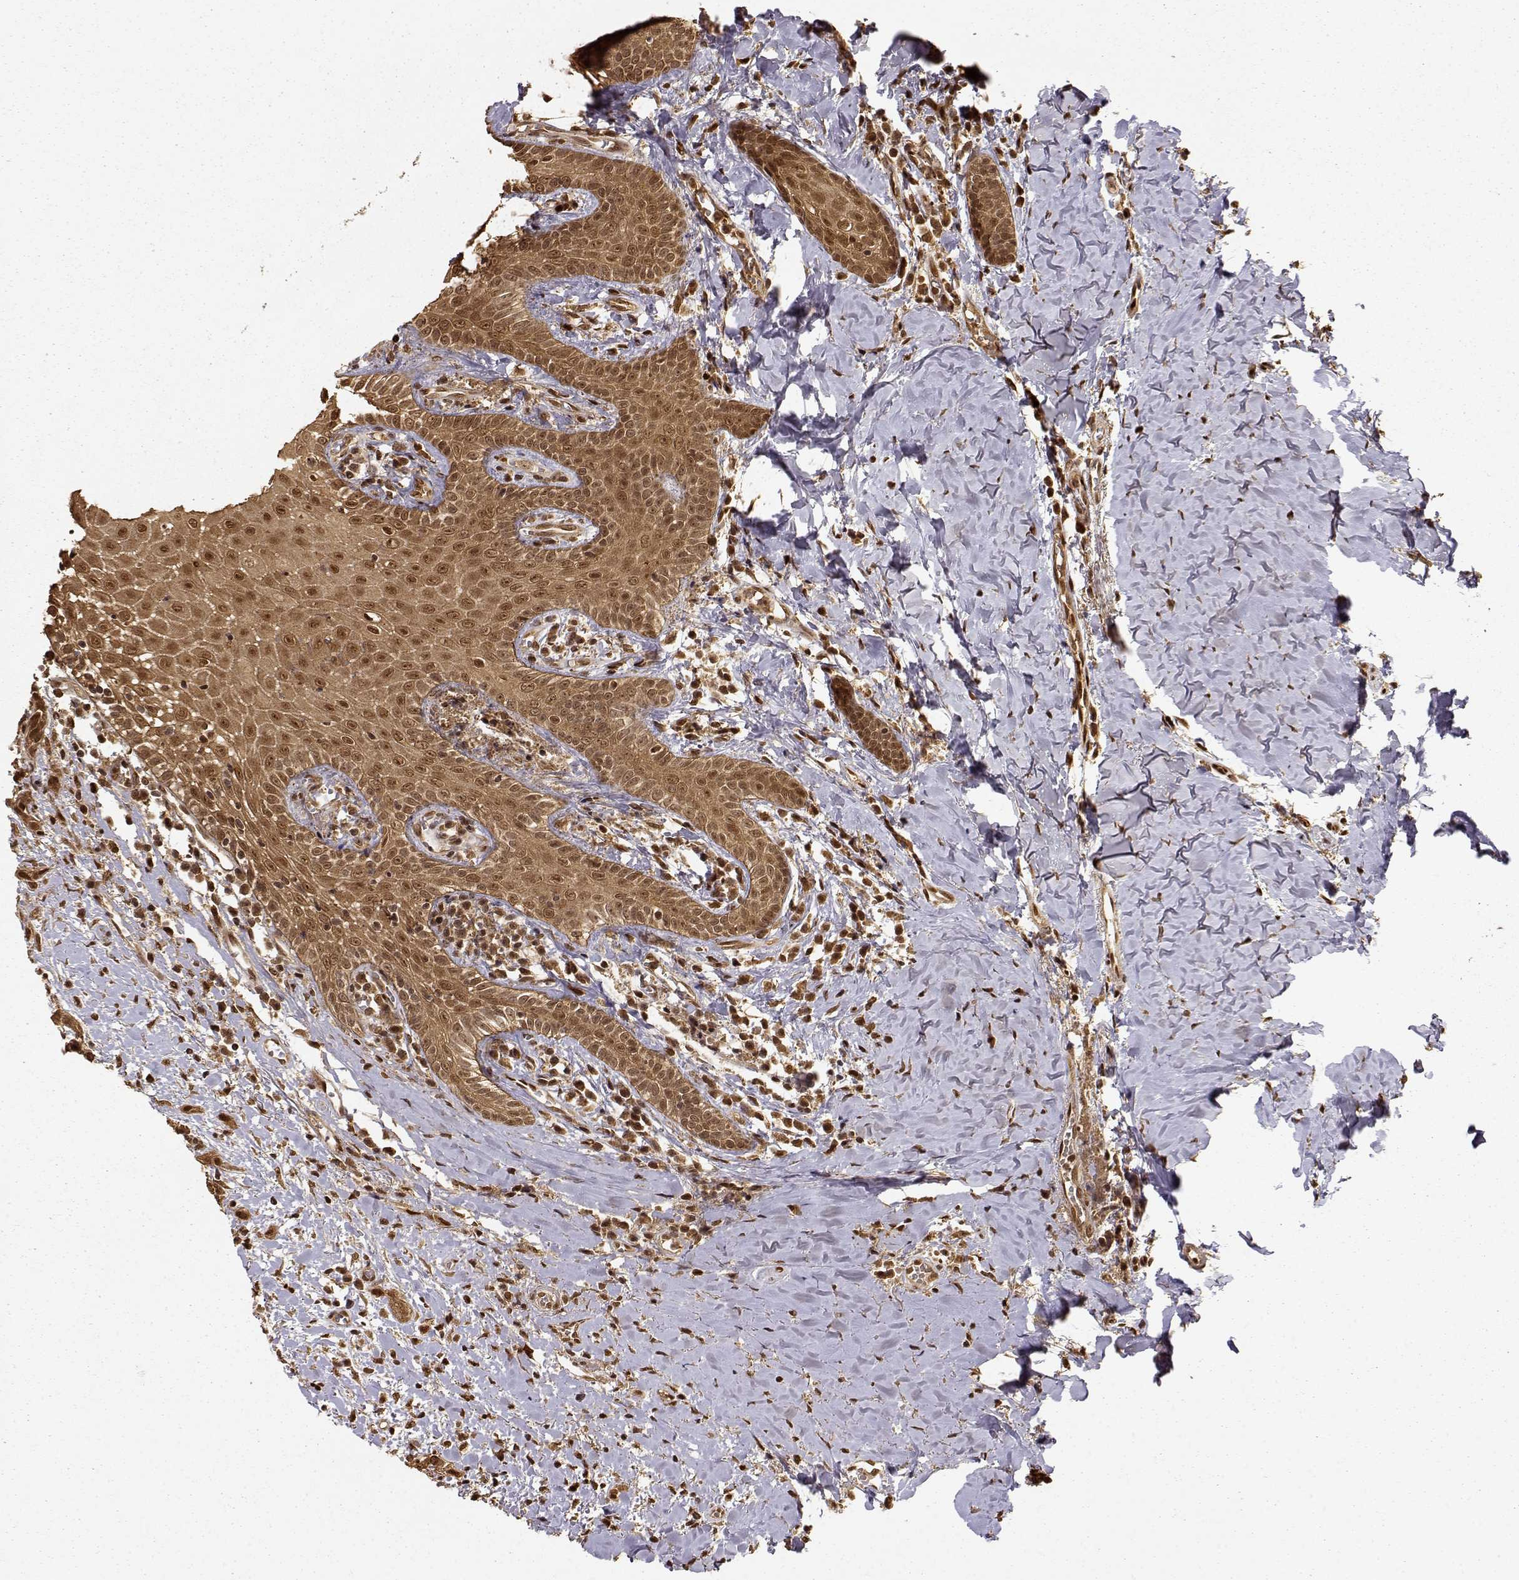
{"staining": {"intensity": "moderate", "quantity": ">75%", "location": "cytoplasmic/membranous,nuclear"}, "tissue": "head and neck cancer", "cell_type": "Tumor cells", "image_type": "cancer", "snomed": [{"axis": "morphology", "description": "Normal tissue, NOS"}, {"axis": "morphology", "description": "Squamous cell carcinoma, NOS"}, {"axis": "topography", "description": "Oral tissue"}, {"axis": "topography", "description": "Salivary gland"}, {"axis": "topography", "description": "Head-Neck"}], "caption": "Approximately >75% of tumor cells in human head and neck cancer show moderate cytoplasmic/membranous and nuclear protein expression as visualized by brown immunohistochemical staining.", "gene": "MAEA", "patient": {"sex": "female", "age": 62}}